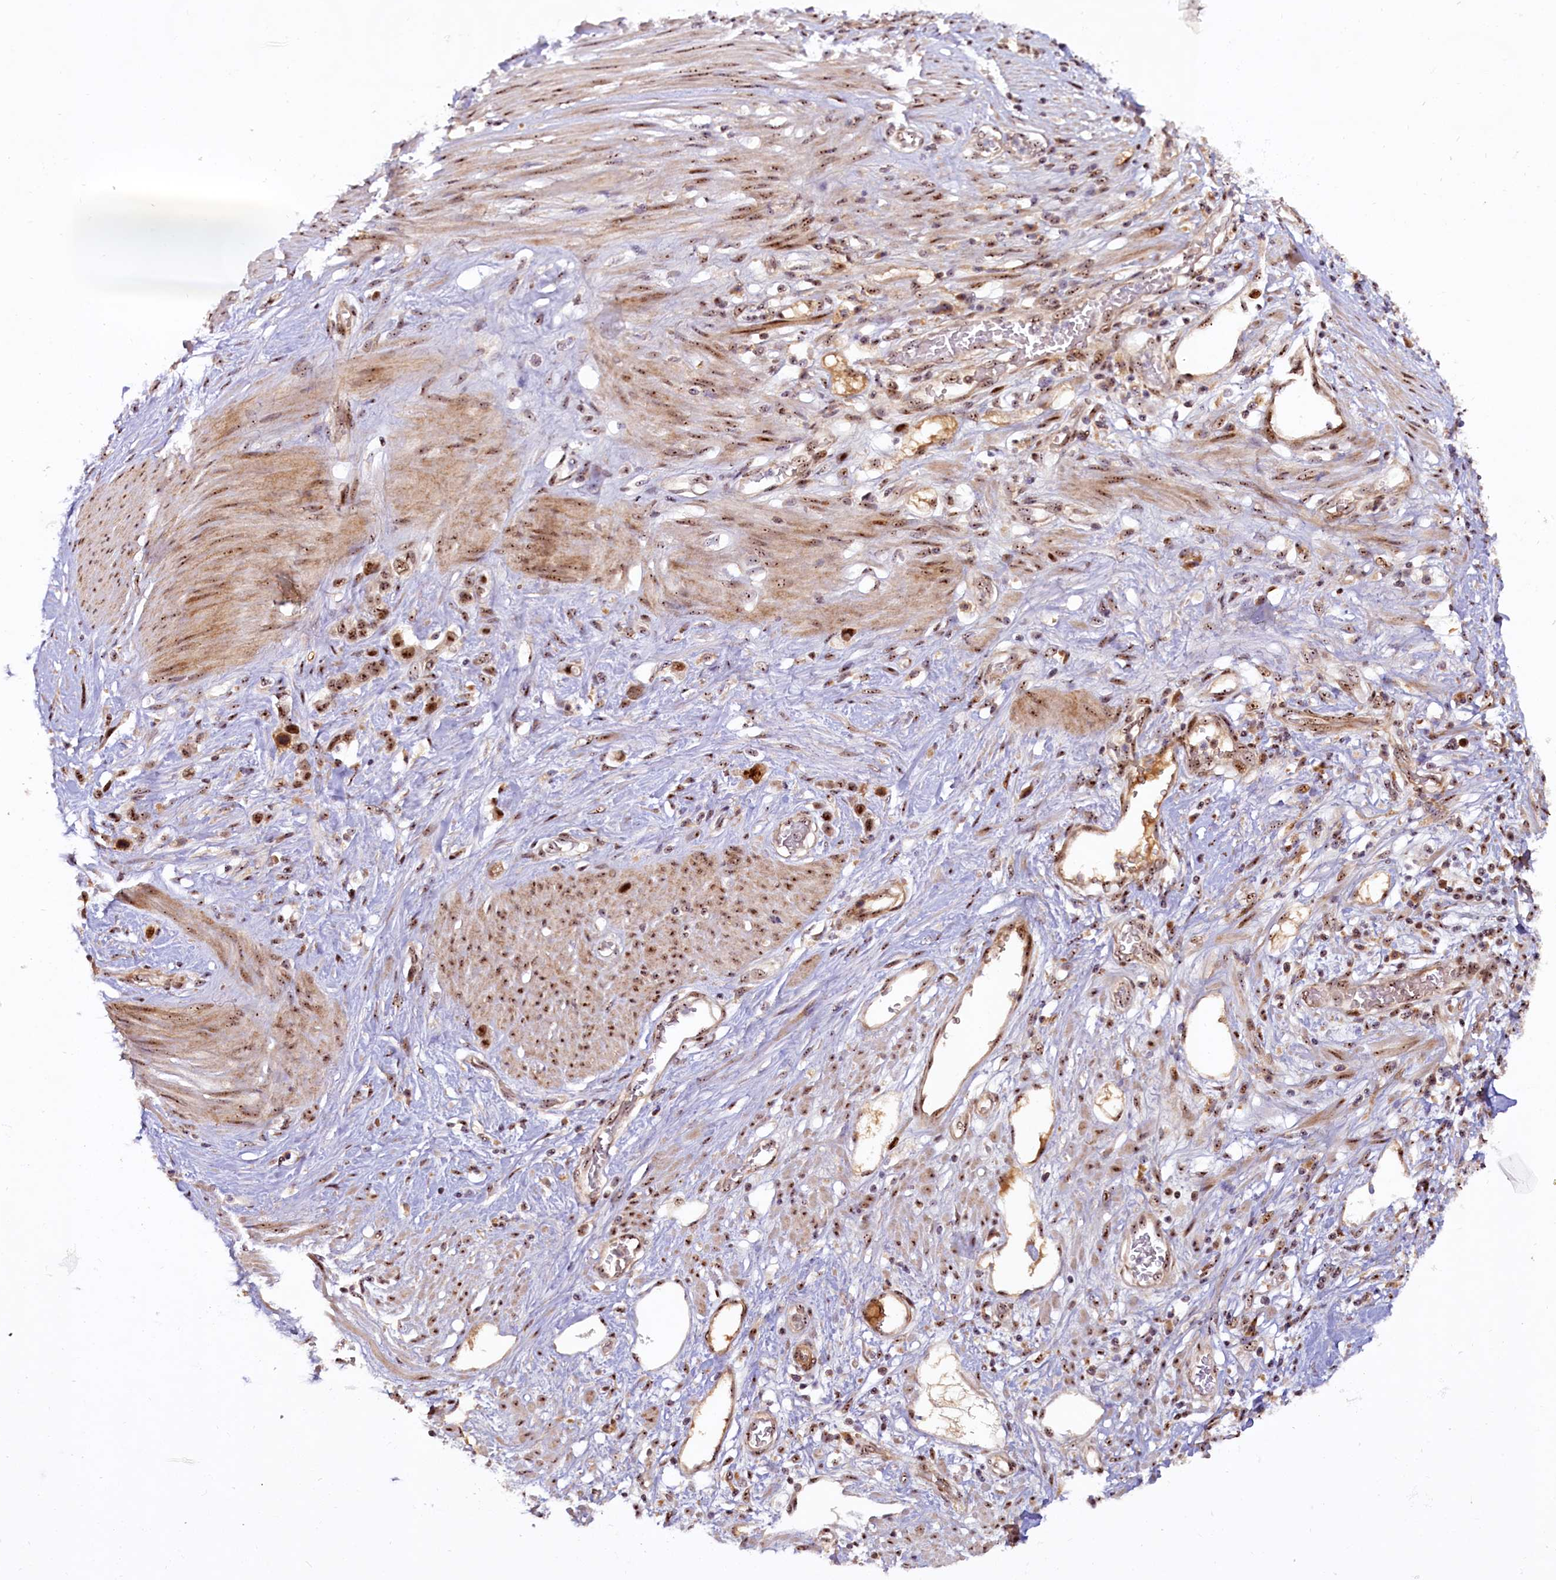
{"staining": {"intensity": "moderate", "quantity": ">75%", "location": "nuclear"}, "tissue": "stomach cancer", "cell_type": "Tumor cells", "image_type": "cancer", "snomed": [{"axis": "morphology", "description": "Adenocarcinoma, NOS"}, {"axis": "morphology", "description": "Adenocarcinoma, High grade"}, {"axis": "topography", "description": "Stomach, upper"}, {"axis": "topography", "description": "Stomach, lower"}], "caption": "Stomach cancer stained with immunohistochemistry shows moderate nuclear expression in approximately >75% of tumor cells.", "gene": "TCOF1", "patient": {"sex": "female", "age": 65}}